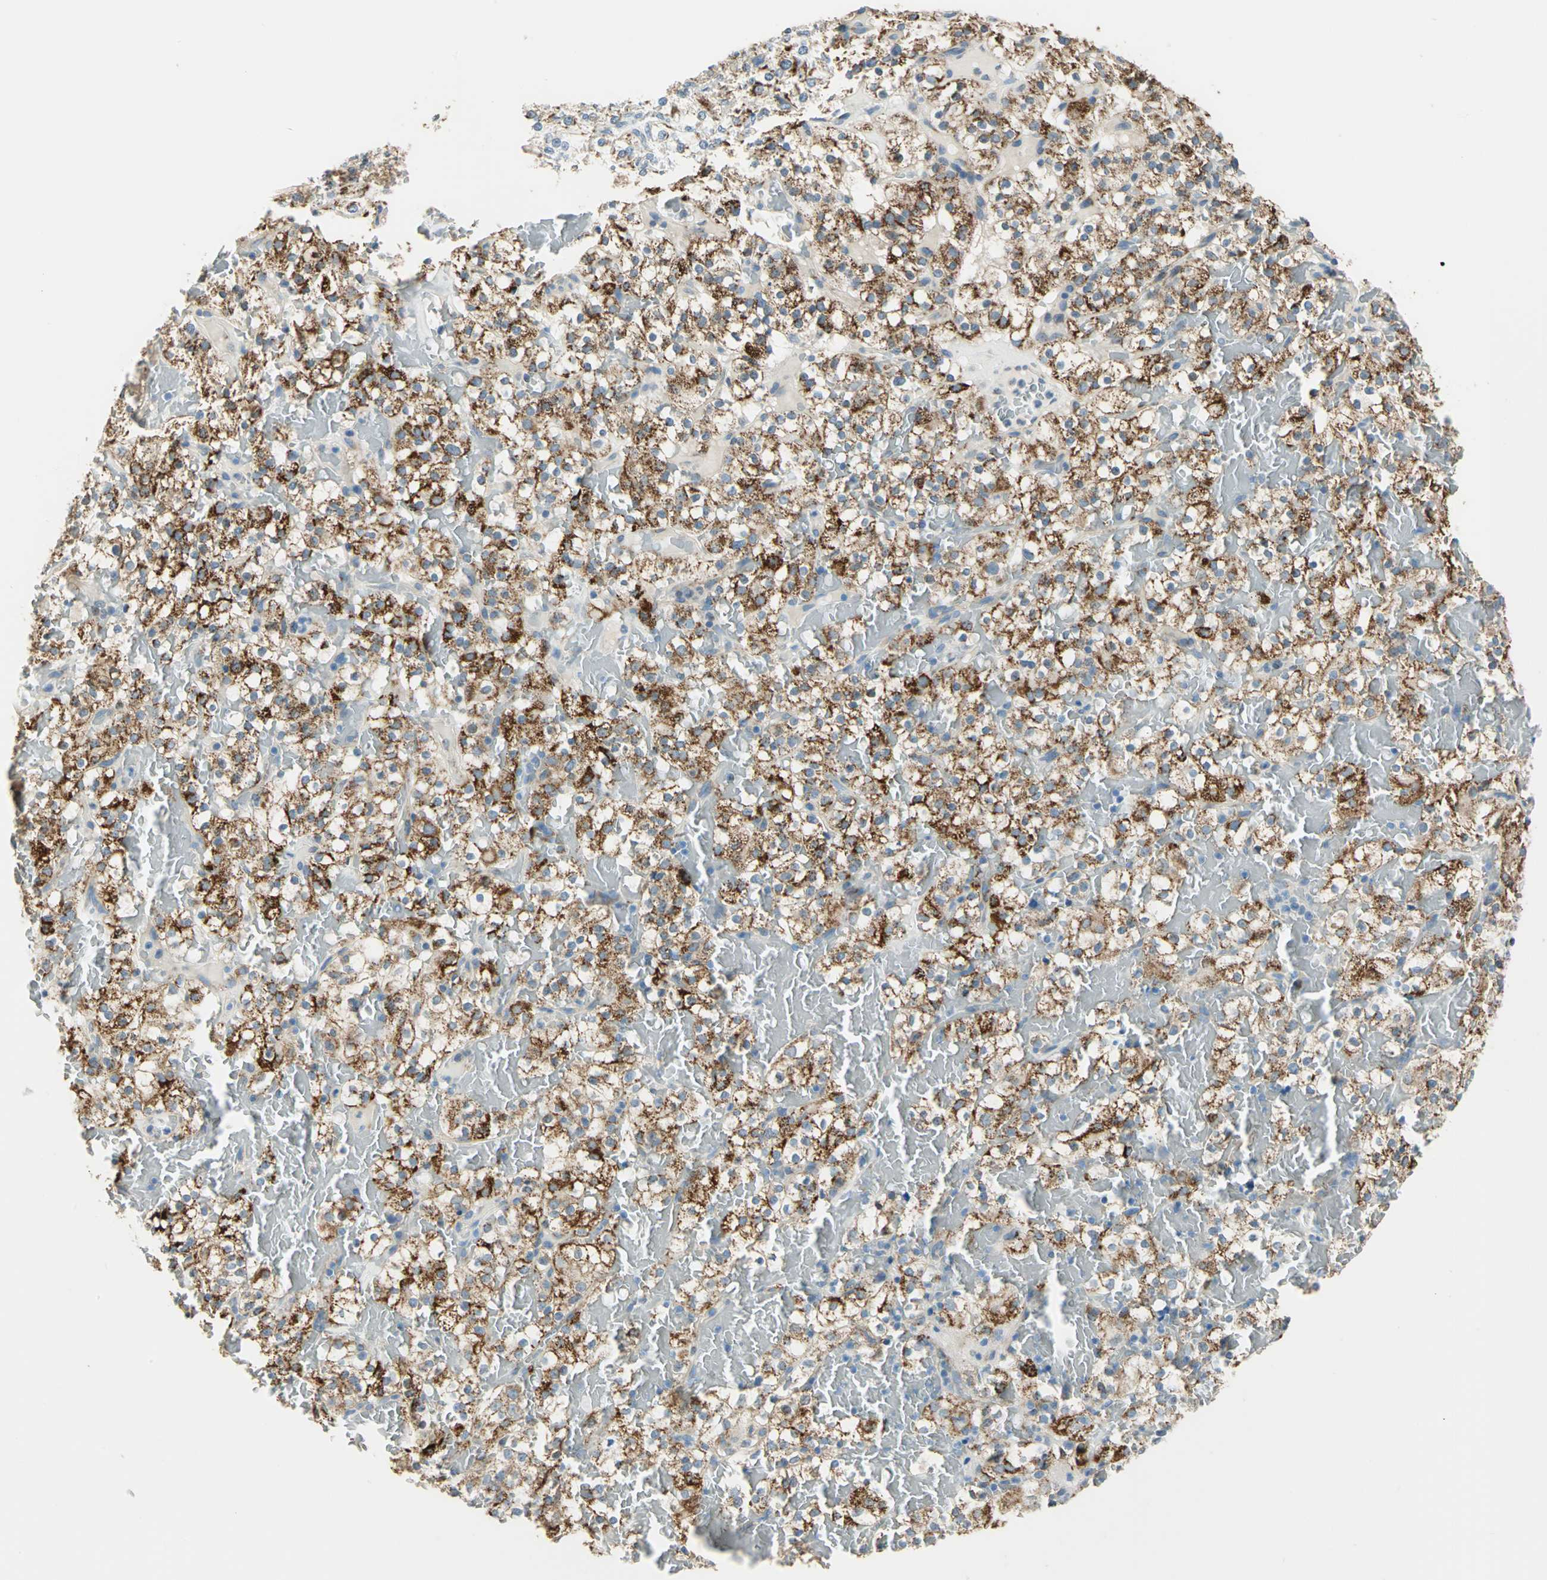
{"staining": {"intensity": "moderate", "quantity": ">75%", "location": "cytoplasmic/membranous"}, "tissue": "renal cancer", "cell_type": "Tumor cells", "image_type": "cancer", "snomed": [{"axis": "morphology", "description": "Normal tissue, NOS"}, {"axis": "morphology", "description": "Adenocarcinoma, NOS"}, {"axis": "topography", "description": "Kidney"}], "caption": "Human renal cancer (adenocarcinoma) stained with a brown dye exhibits moderate cytoplasmic/membranous positive expression in approximately >75% of tumor cells.", "gene": "ACADM", "patient": {"sex": "female", "age": 72}}